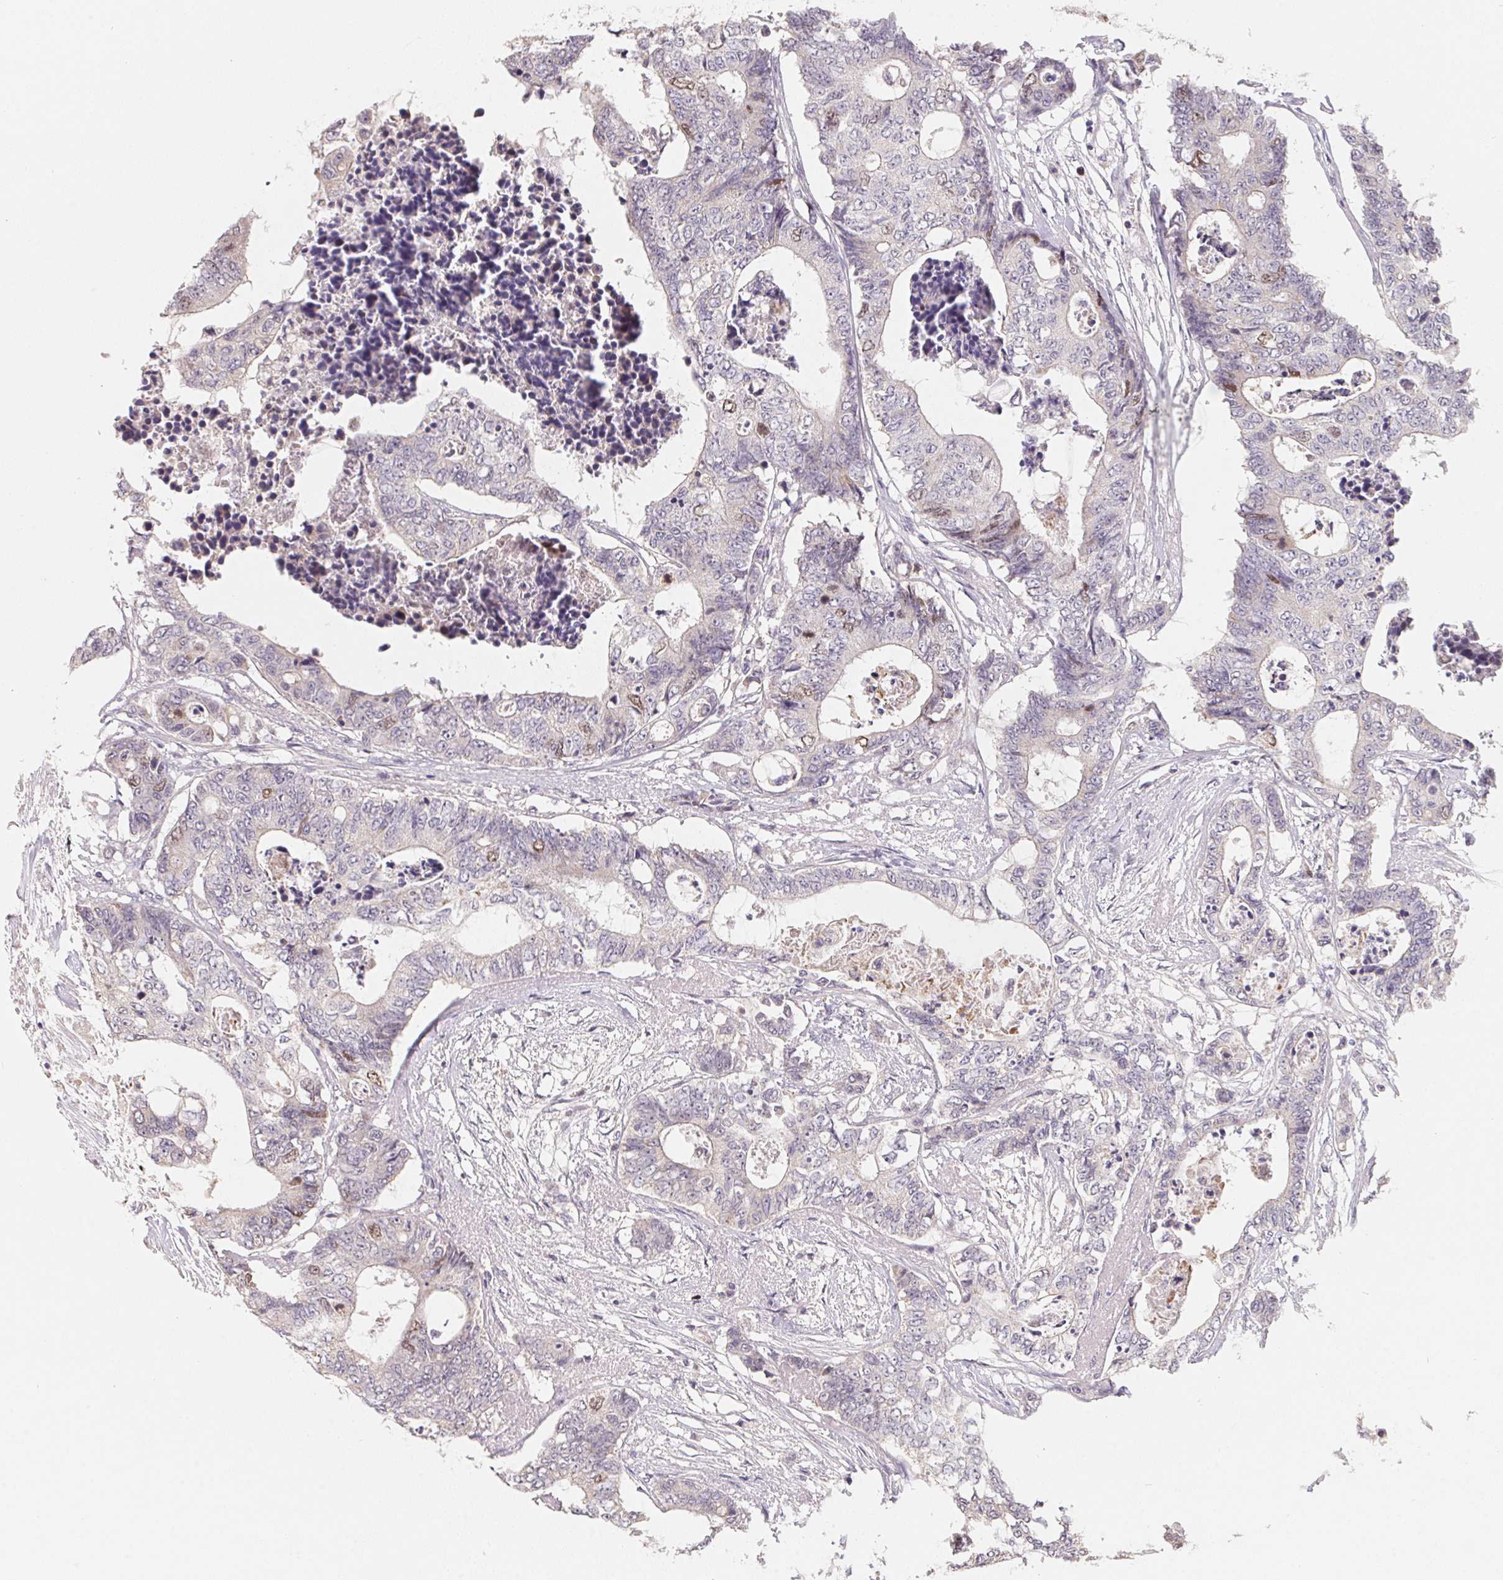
{"staining": {"intensity": "negative", "quantity": "none", "location": "none"}, "tissue": "colorectal cancer", "cell_type": "Tumor cells", "image_type": "cancer", "snomed": [{"axis": "morphology", "description": "Adenocarcinoma, NOS"}, {"axis": "topography", "description": "Colon"}], "caption": "The immunohistochemistry (IHC) photomicrograph has no significant positivity in tumor cells of colorectal cancer tissue.", "gene": "KIFC1", "patient": {"sex": "female", "age": 48}}